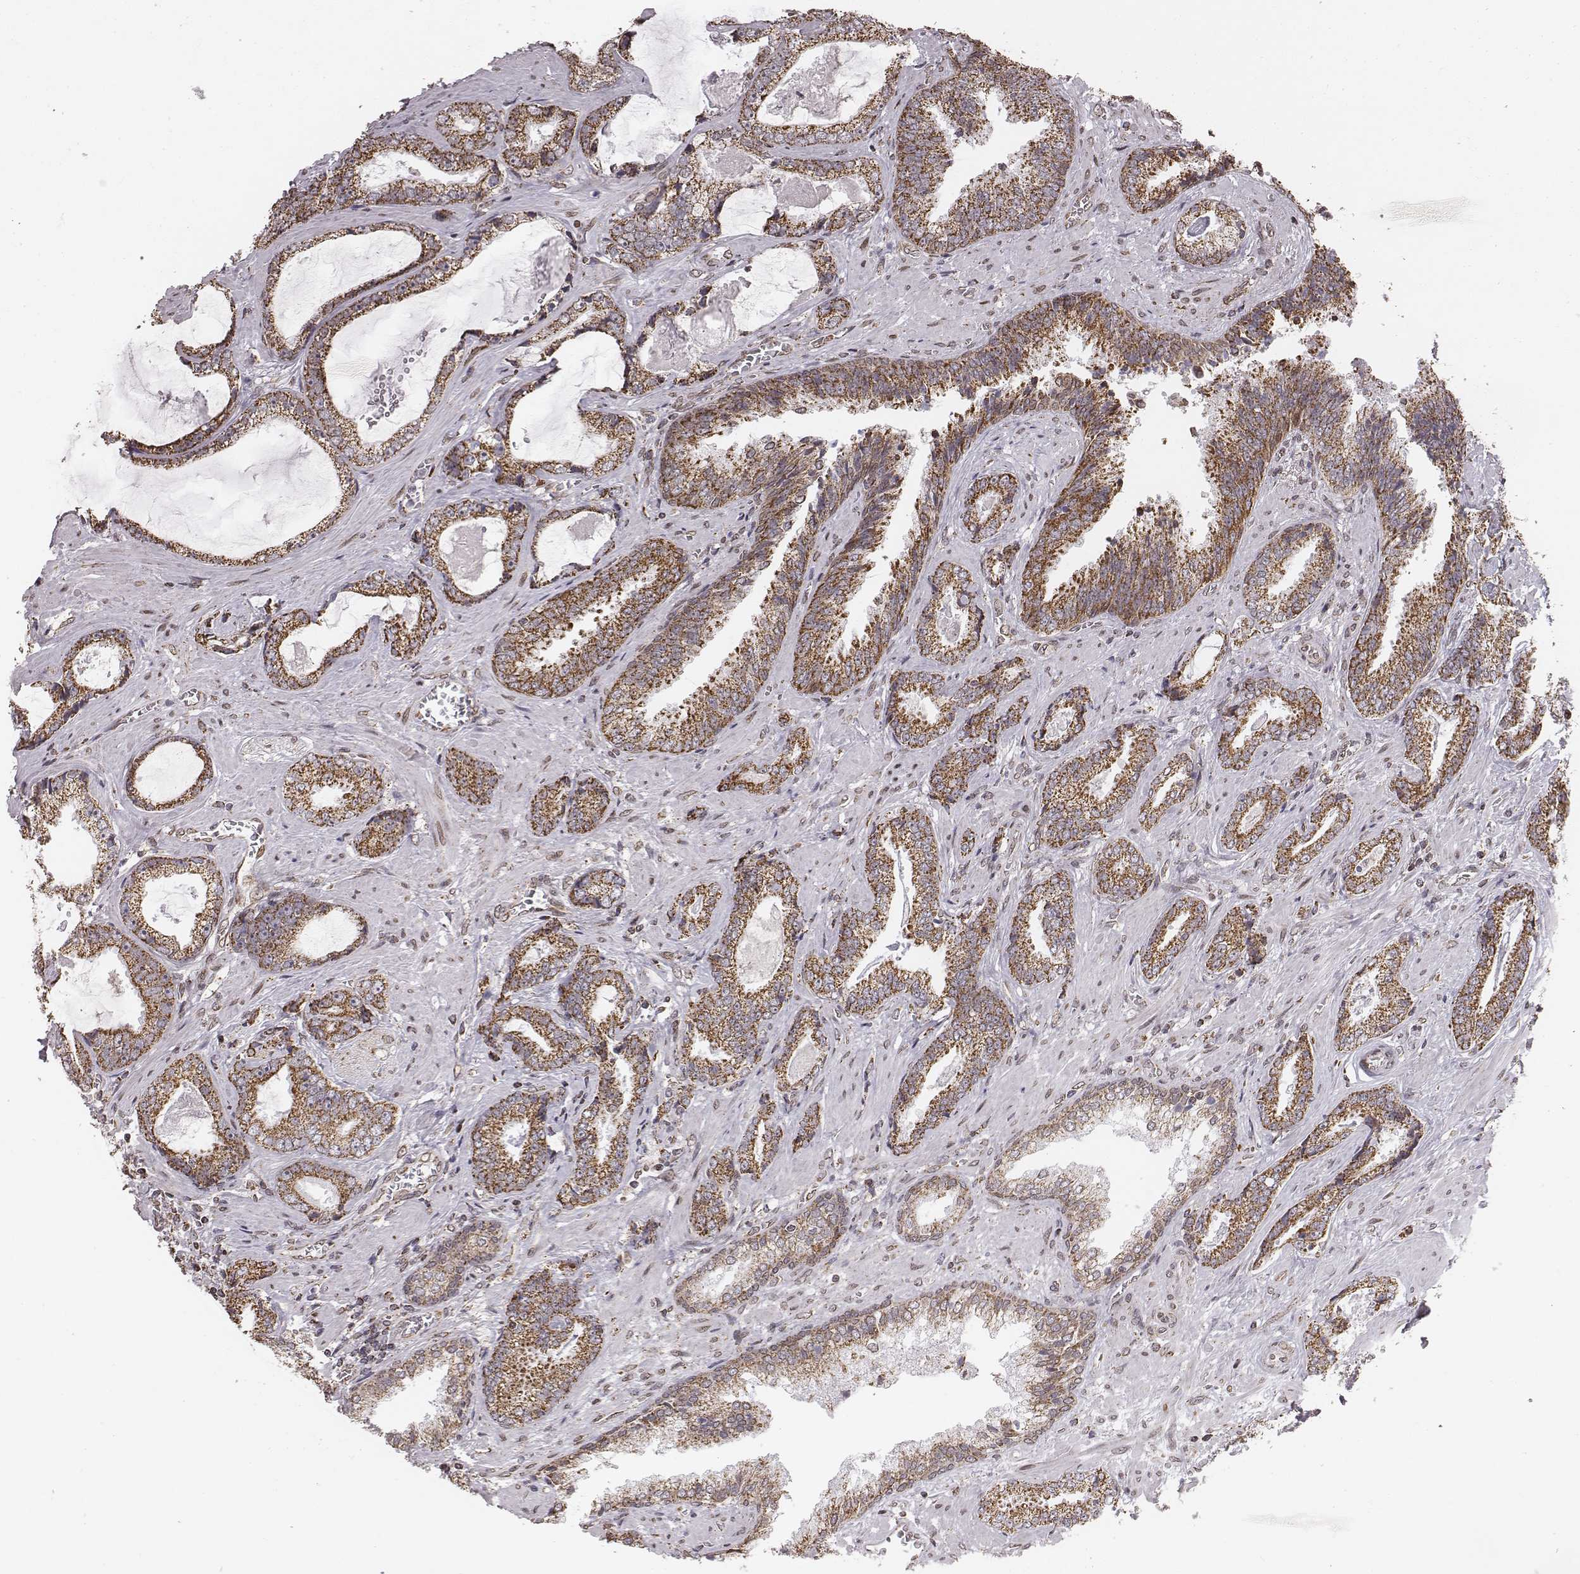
{"staining": {"intensity": "moderate", "quantity": ">75%", "location": "cytoplasmic/membranous"}, "tissue": "prostate cancer", "cell_type": "Tumor cells", "image_type": "cancer", "snomed": [{"axis": "morphology", "description": "Adenocarcinoma, Low grade"}, {"axis": "topography", "description": "Prostate"}], "caption": "The histopathology image exhibits a brown stain indicating the presence of a protein in the cytoplasmic/membranous of tumor cells in prostate cancer.", "gene": "ACOT2", "patient": {"sex": "male", "age": 61}}